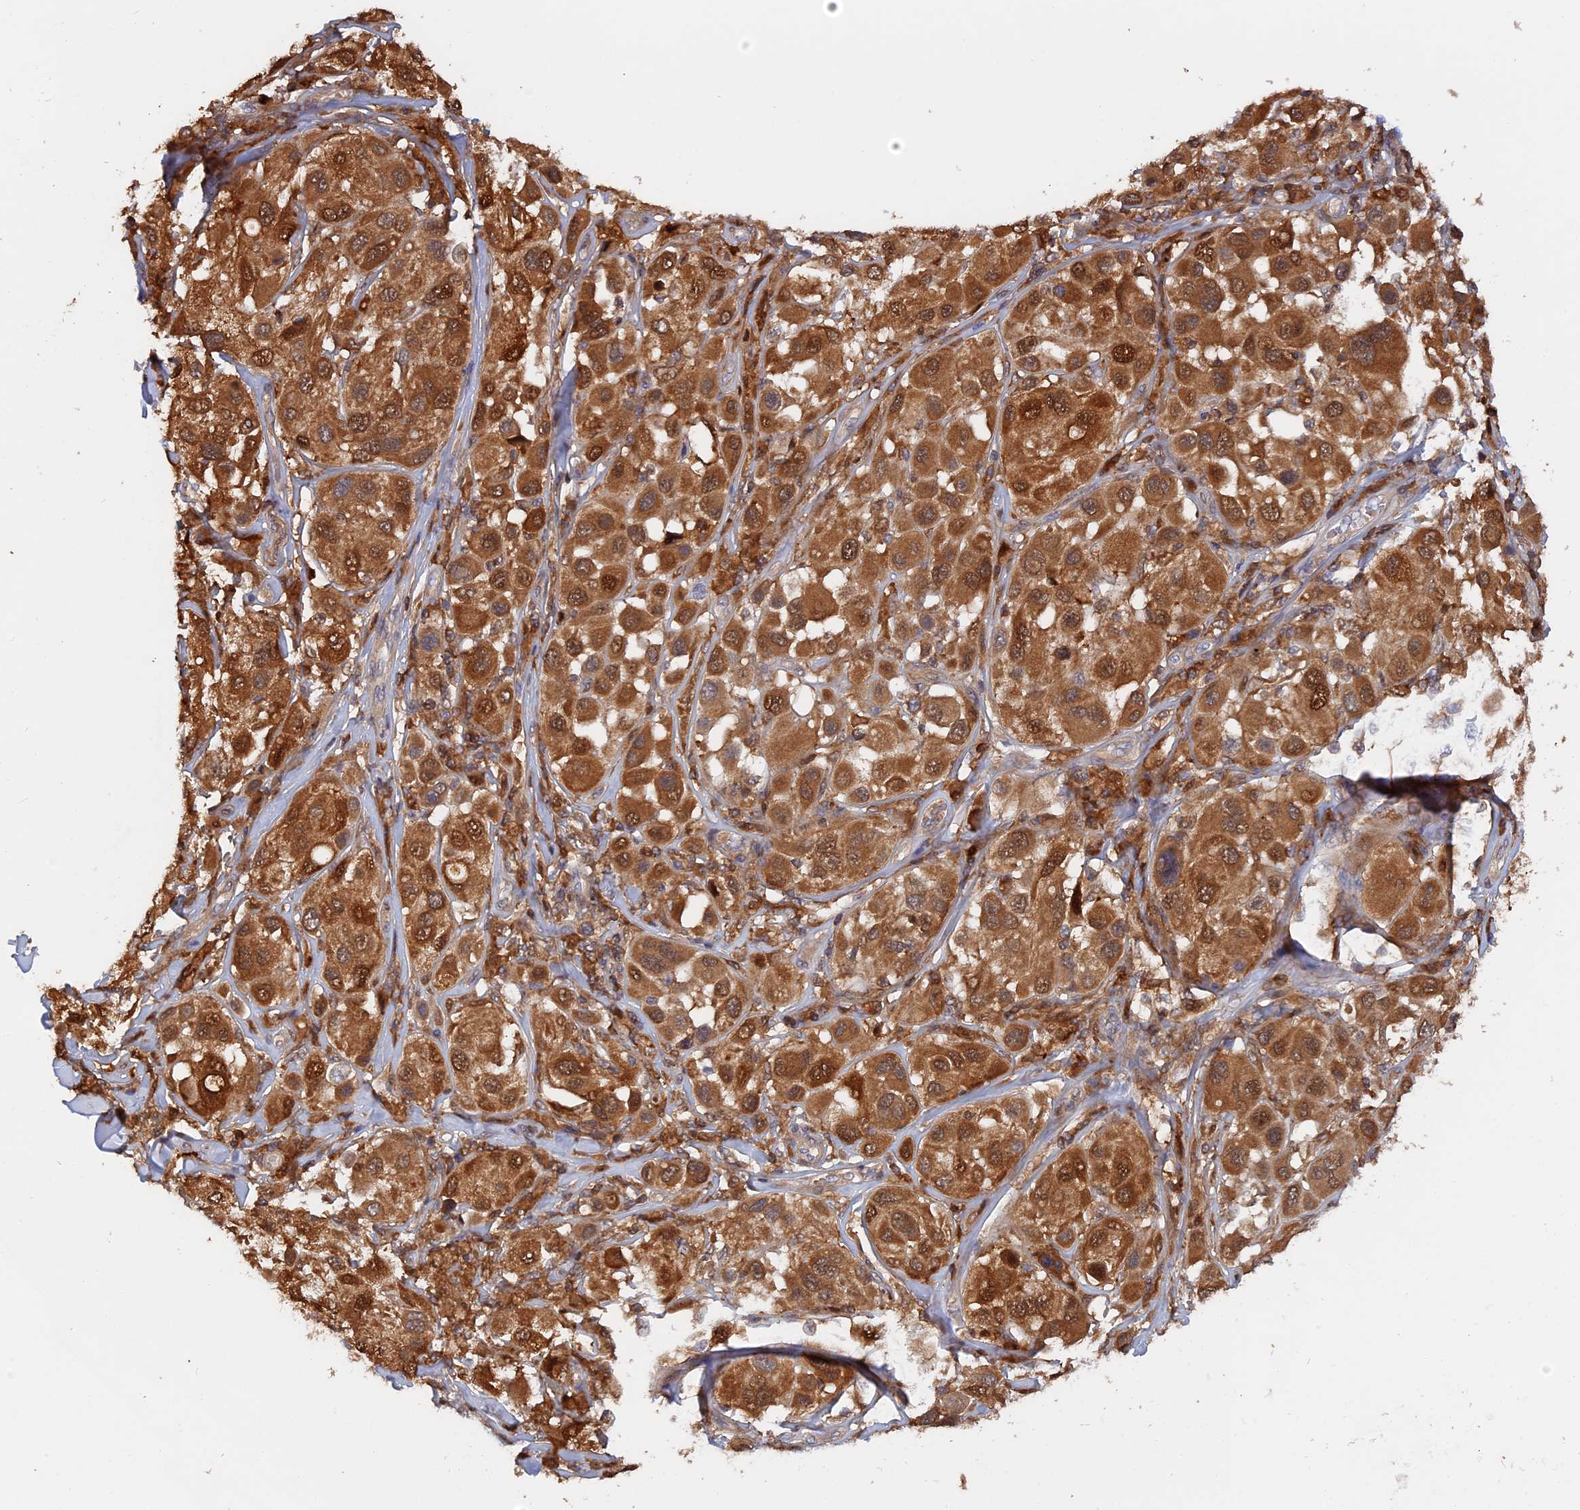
{"staining": {"intensity": "strong", "quantity": ">75%", "location": "cytoplasmic/membranous,nuclear"}, "tissue": "melanoma", "cell_type": "Tumor cells", "image_type": "cancer", "snomed": [{"axis": "morphology", "description": "Malignant melanoma, Metastatic site"}, {"axis": "topography", "description": "Skin"}], "caption": "Strong cytoplasmic/membranous and nuclear expression for a protein is present in approximately >75% of tumor cells of malignant melanoma (metastatic site) using immunohistochemistry (IHC).", "gene": "BLVRA", "patient": {"sex": "male", "age": 41}}